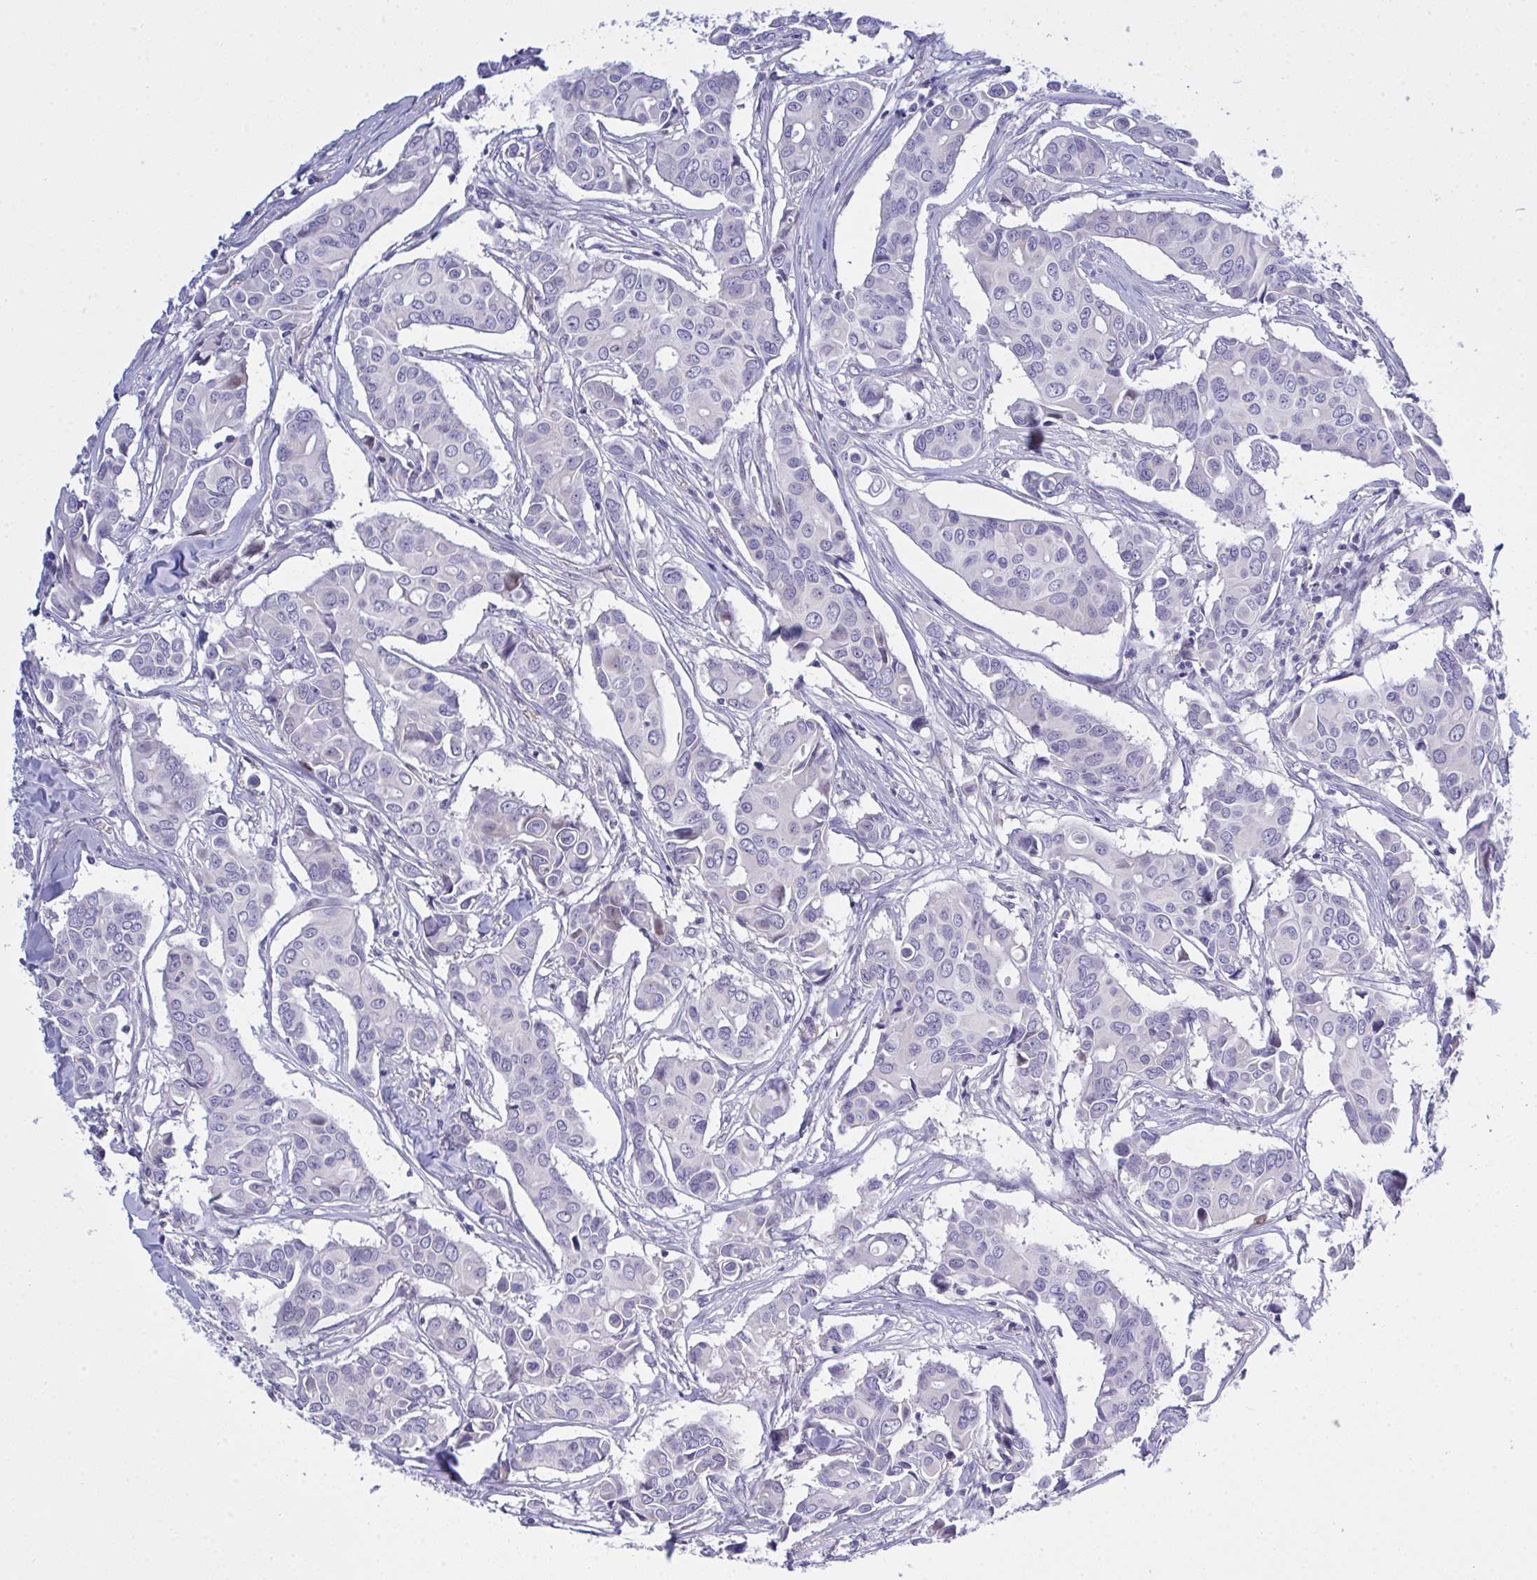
{"staining": {"intensity": "negative", "quantity": "none", "location": "none"}, "tissue": "breast cancer", "cell_type": "Tumor cells", "image_type": "cancer", "snomed": [{"axis": "morphology", "description": "Duct carcinoma"}, {"axis": "topography", "description": "Breast"}], "caption": "Immunohistochemical staining of human breast invasive ductal carcinoma shows no significant staining in tumor cells.", "gene": "ZNF554", "patient": {"sex": "female", "age": 54}}